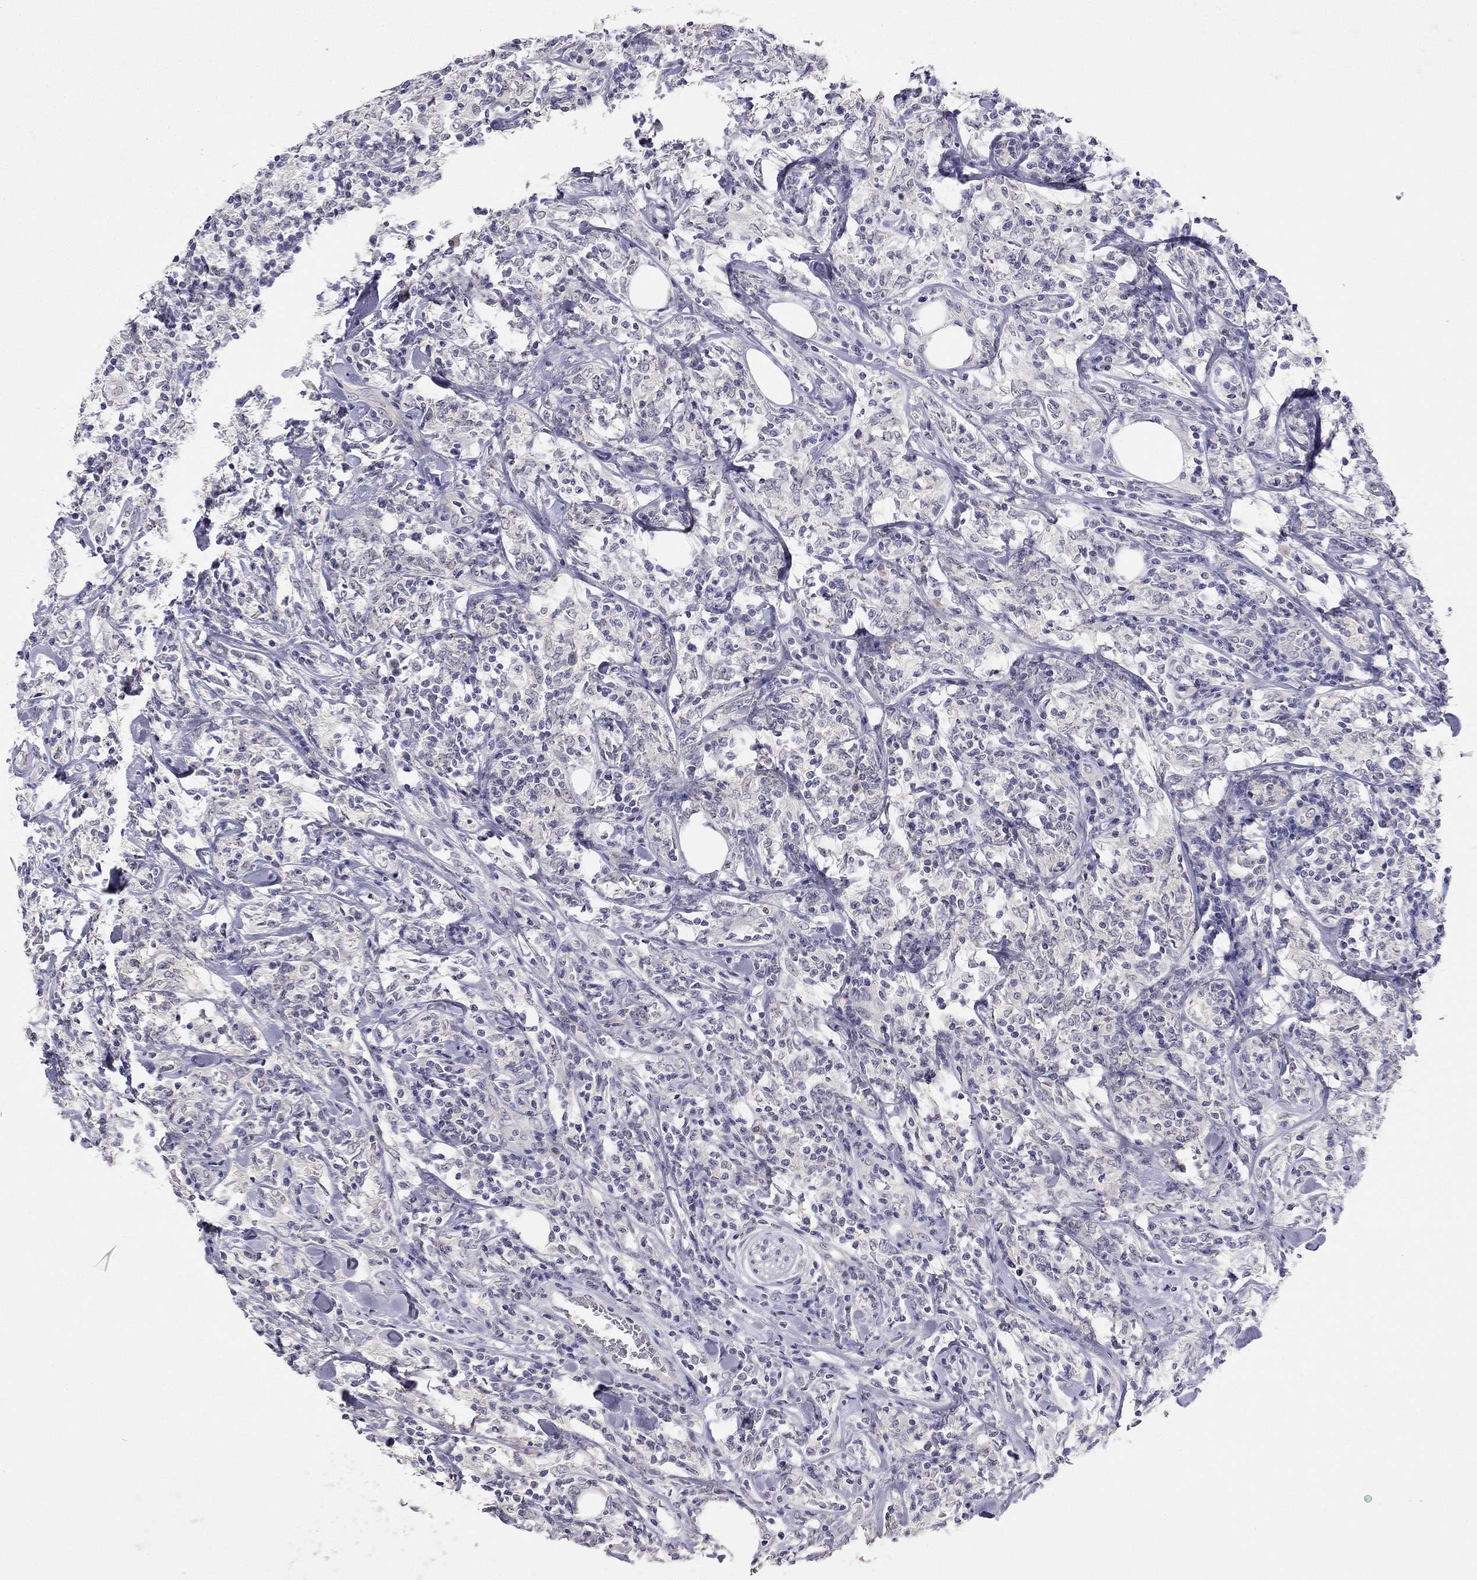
{"staining": {"intensity": "negative", "quantity": "none", "location": "none"}, "tissue": "lymphoma", "cell_type": "Tumor cells", "image_type": "cancer", "snomed": [{"axis": "morphology", "description": "Malignant lymphoma, non-Hodgkin's type, High grade"}, {"axis": "topography", "description": "Lymph node"}], "caption": "The histopathology image shows no staining of tumor cells in malignant lymphoma, non-Hodgkin's type (high-grade).", "gene": "C16orf89", "patient": {"sex": "female", "age": 84}}